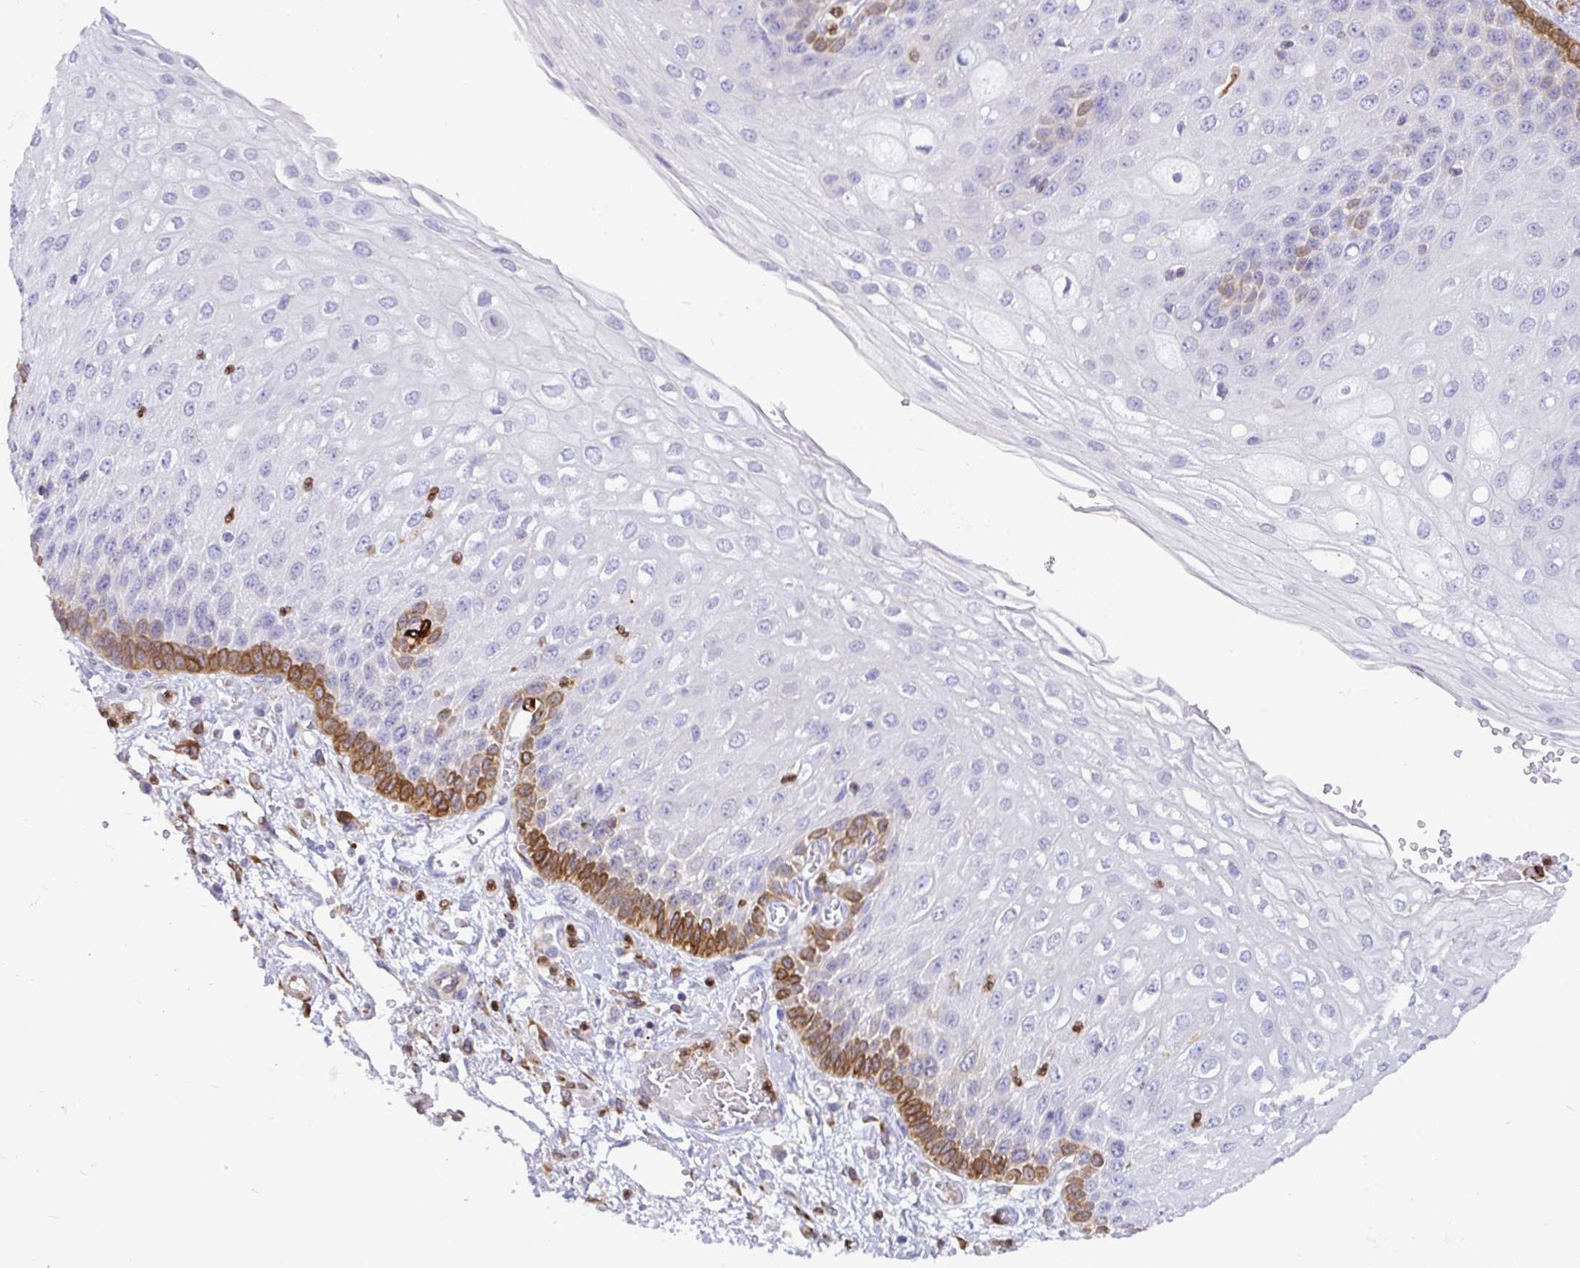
{"staining": {"intensity": "moderate", "quantity": "<25%", "location": "cytoplasmic/membranous"}, "tissue": "esophagus", "cell_type": "Squamous epithelial cells", "image_type": "normal", "snomed": [{"axis": "morphology", "description": "Normal tissue, NOS"}, {"axis": "morphology", "description": "Adenocarcinoma, NOS"}, {"axis": "topography", "description": "Esophagus"}], "caption": "Immunohistochemical staining of normal human esophagus displays <25% levels of moderate cytoplasmic/membranous protein staining in about <25% of squamous epithelial cells. The staining is performed using DAB (3,3'-diaminobenzidine) brown chromogen to label protein expression. The nuclei are counter-stained blue using hematoxylin.", "gene": "TP53I11", "patient": {"sex": "male", "age": 81}}